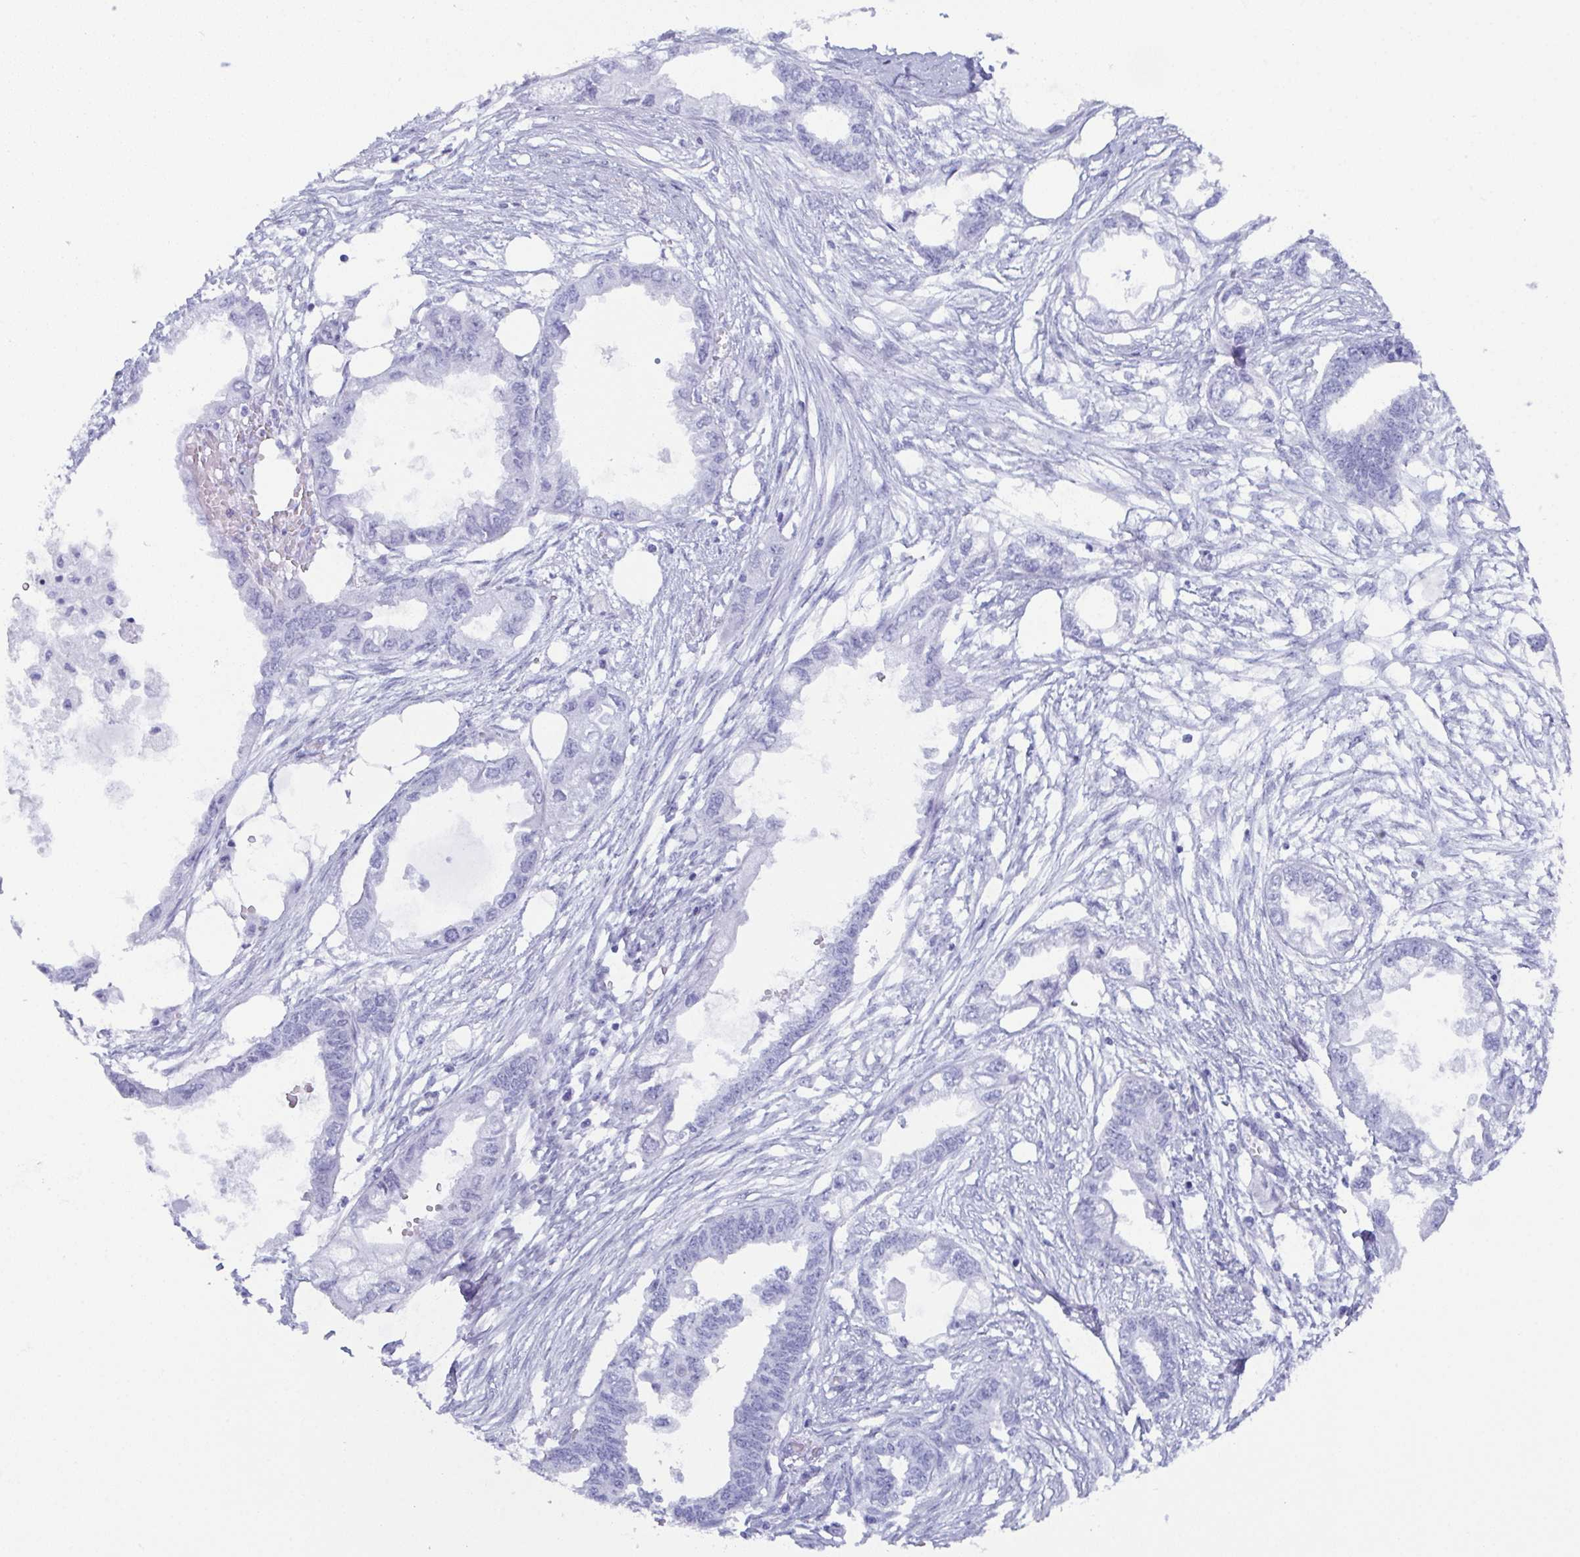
{"staining": {"intensity": "negative", "quantity": "none", "location": "none"}, "tissue": "endometrial cancer", "cell_type": "Tumor cells", "image_type": "cancer", "snomed": [{"axis": "morphology", "description": "Adenocarcinoma, NOS"}, {"axis": "morphology", "description": "Adenocarcinoma, metastatic, NOS"}, {"axis": "topography", "description": "Adipose tissue"}, {"axis": "topography", "description": "Endometrium"}], "caption": "High power microscopy histopathology image of an immunohistochemistry micrograph of endometrial metastatic adenocarcinoma, revealing no significant positivity in tumor cells.", "gene": "CDA", "patient": {"sex": "female", "age": 67}}